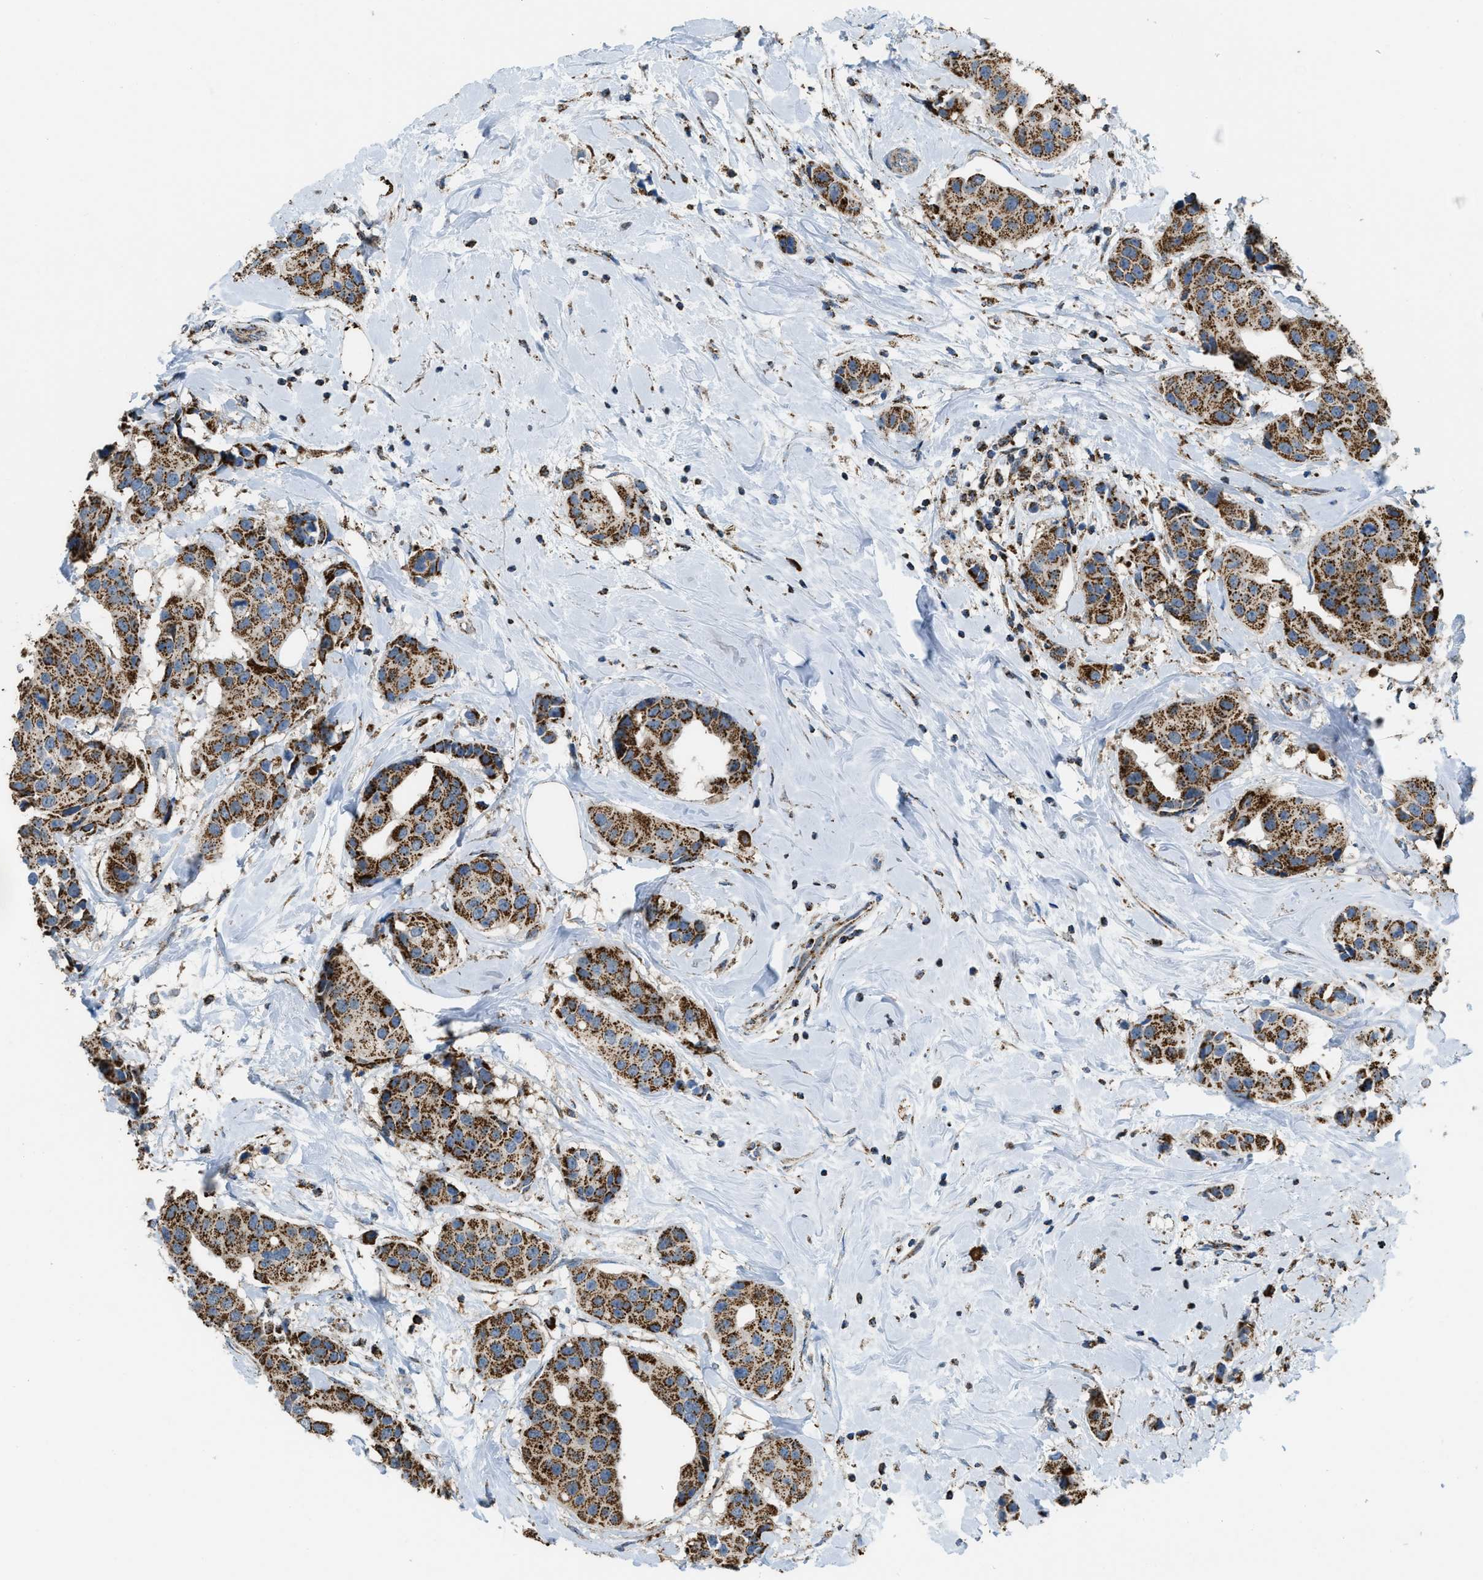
{"staining": {"intensity": "strong", "quantity": ">75%", "location": "cytoplasmic/membranous"}, "tissue": "breast cancer", "cell_type": "Tumor cells", "image_type": "cancer", "snomed": [{"axis": "morphology", "description": "Normal tissue, NOS"}, {"axis": "morphology", "description": "Duct carcinoma"}, {"axis": "topography", "description": "Breast"}], "caption": "DAB immunohistochemical staining of invasive ductal carcinoma (breast) shows strong cytoplasmic/membranous protein expression in approximately >75% of tumor cells.", "gene": "ETFB", "patient": {"sex": "female", "age": 39}}